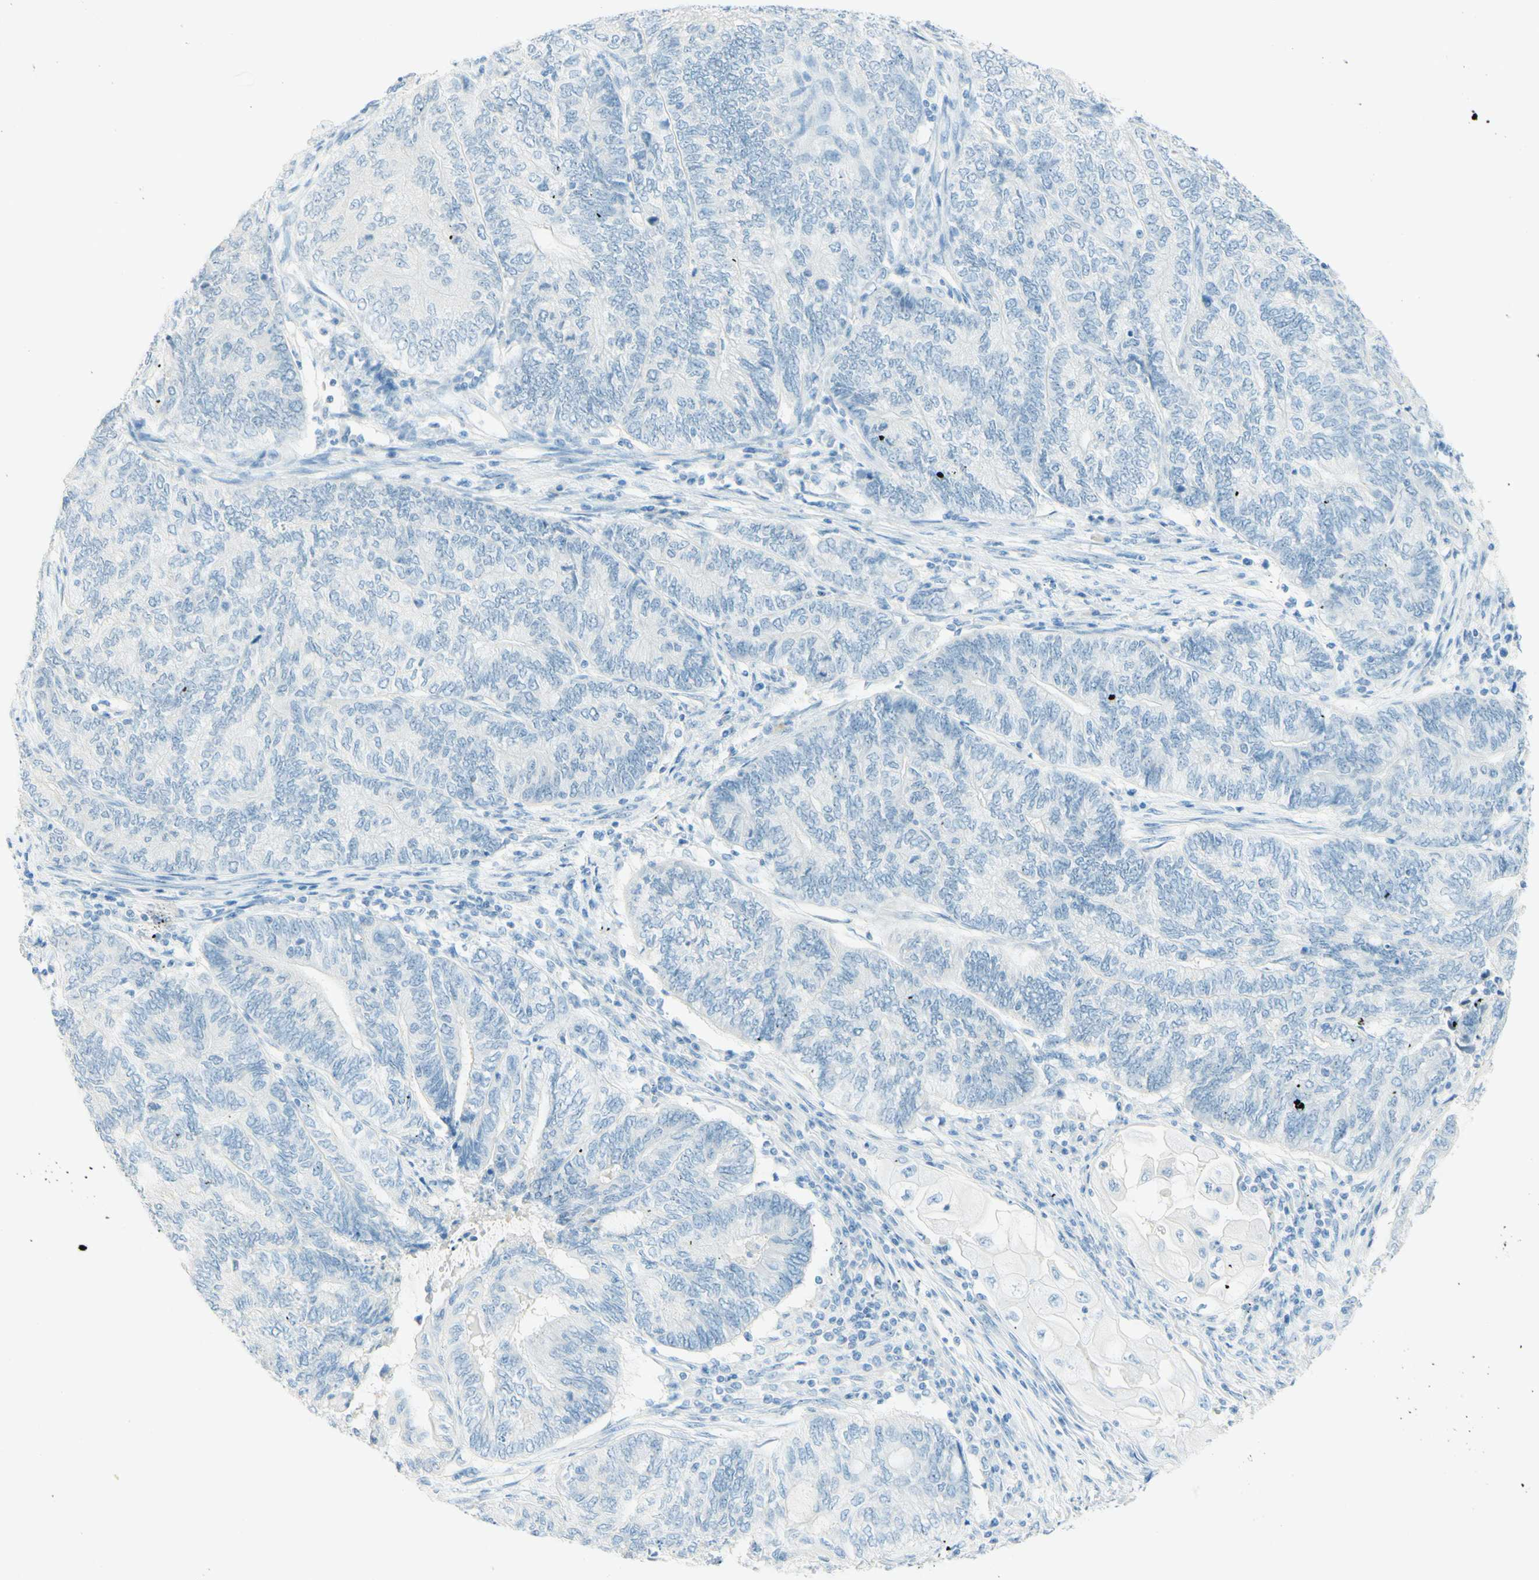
{"staining": {"intensity": "negative", "quantity": "none", "location": "none"}, "tissue": "endometrial cancer", "cell_type": "Tumor cells", "image_type": "cancer", "snomed": [{"axis": "morphology", "description": "Adenocarcinoma, NOS"}, {"axis": "topography", "description": "Uterus"}, {"axis": "topography", "description": "Endometrium"}], "caption": "Immunohistochemistry (IHC) of human adenocarcinoma (endometrial) reveals no expression in tumor cells.", "gene": "FMR1NB", "patient": {"sex": "female", "age": 70}}